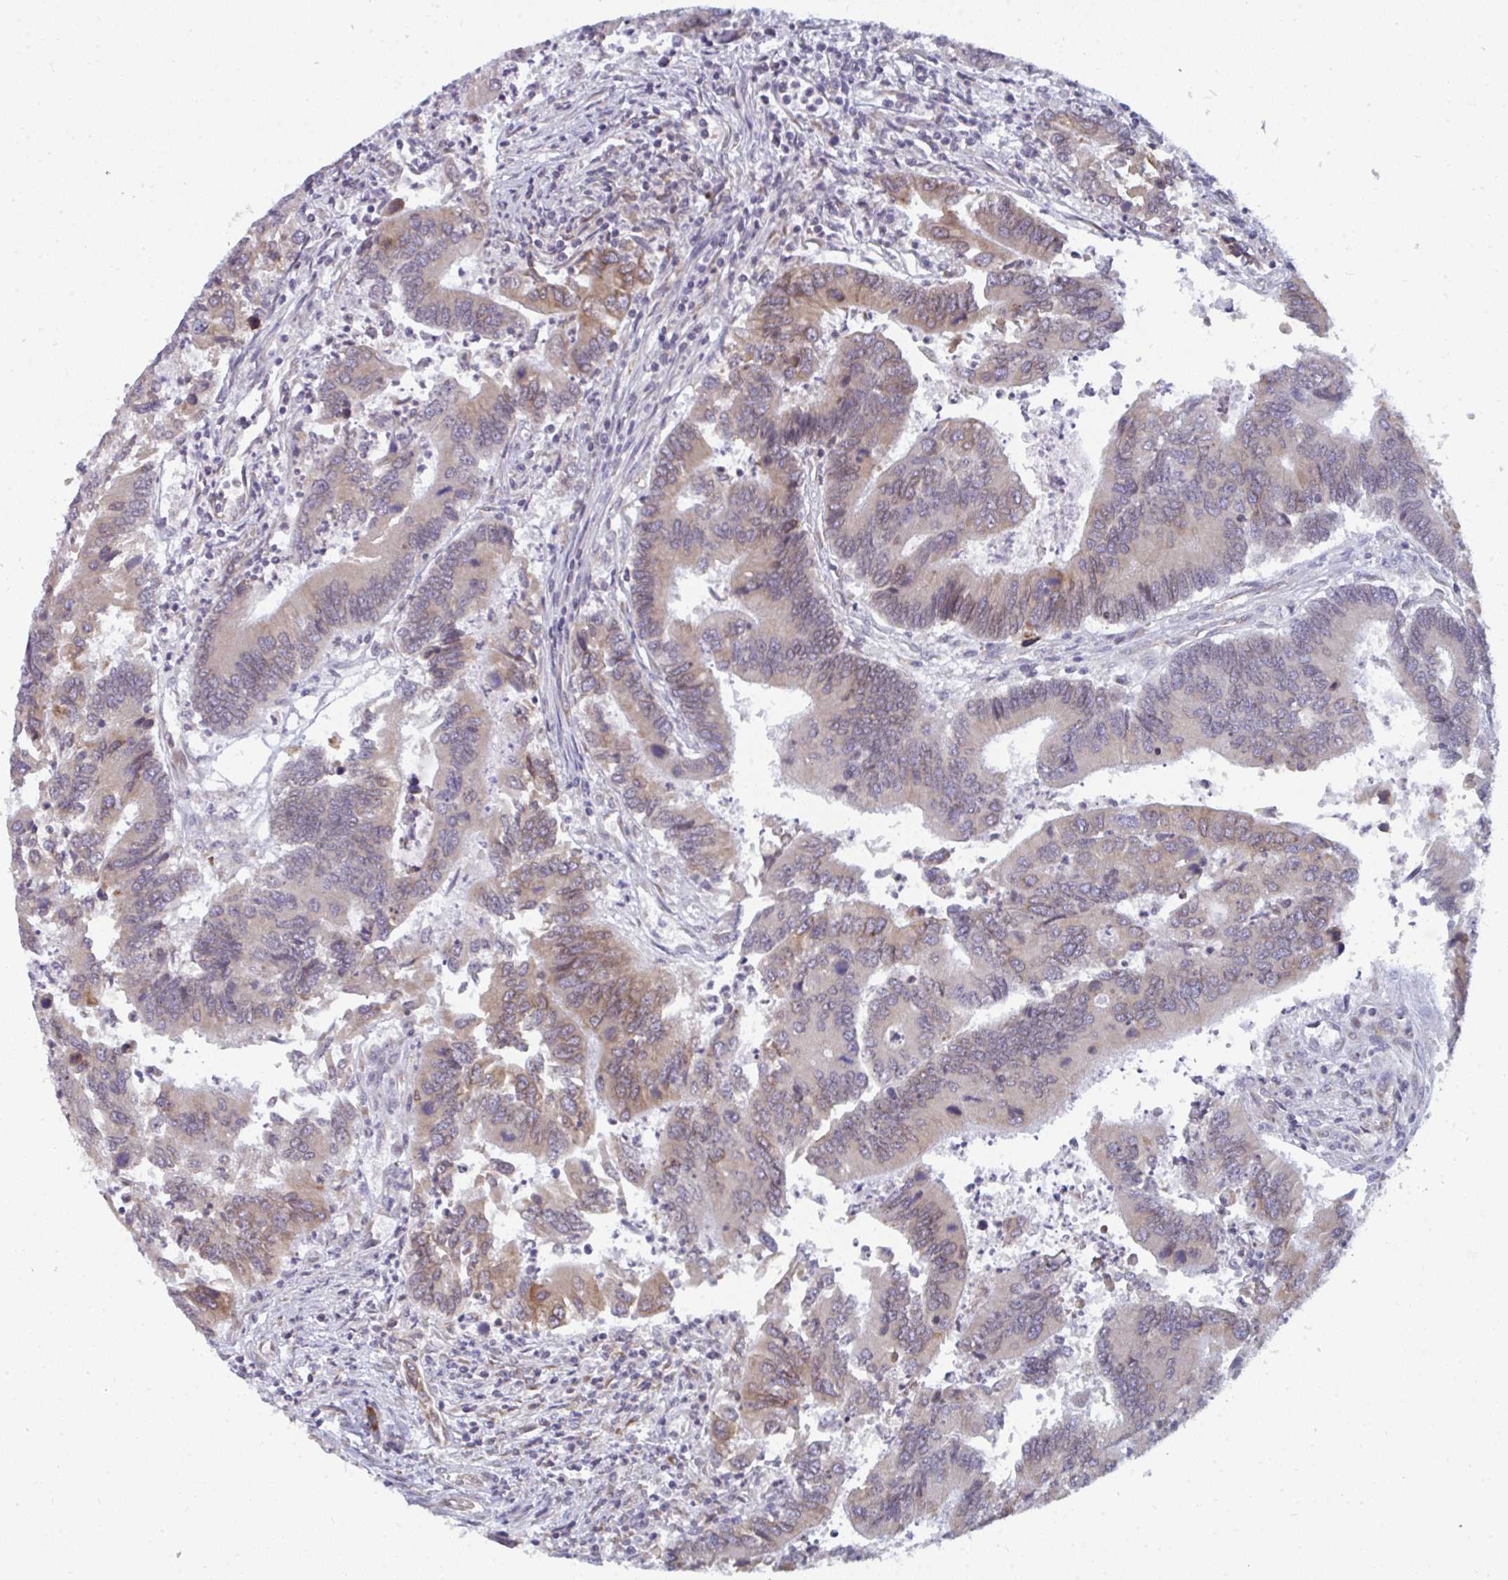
{"staining": {"intensity": "weak", "quantity": ">75%", "location": "cytoplasmic/membranous"}, "tissue": "colorectal cancer", "cell_type": "Tumor cells", "image_type": "cancer", "snomed": [{"axis": "morphology", "description": "Adenocarcinoma, NOS"}, {"axis": "topography", "description": "Colon"}], "caption": "The histopathology image exhibits a brown stain indicating the presence of a protein in the cytoplasmic/membranous of tumor cells in colorectal cancer (adenocarcinoma).", "gene": "LYSMD4", "patient": {"sex": "female", "age": 67}}